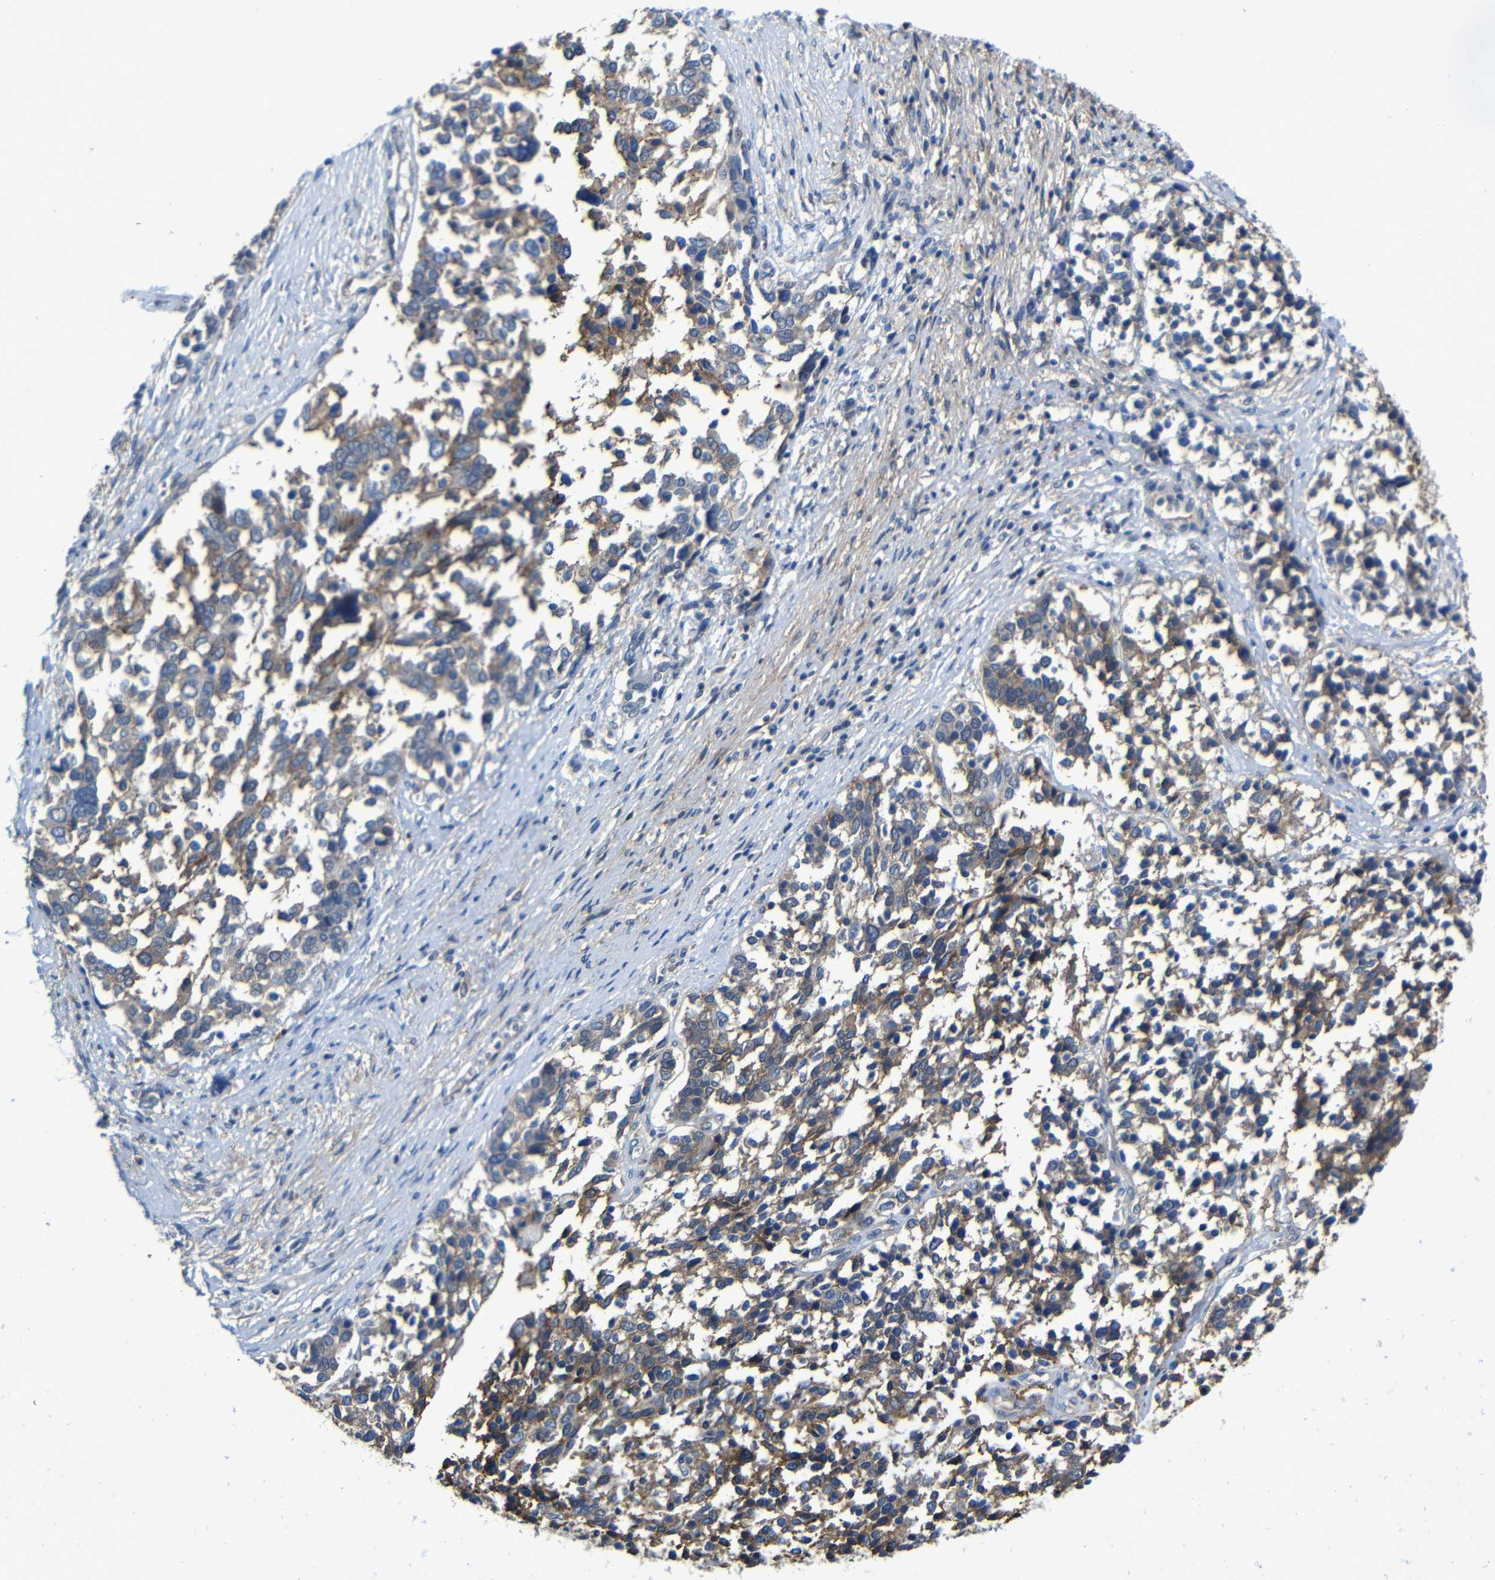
{"staining": {"intensity": "weak", "quantity": "25%-75%", "location": "cytoplasmic/membranous"}, "tissue": "ovarian cancer", "cell_type": "Tumor cells", "image_type": "cancer", "snomed": [{"axis": "morphology", "description": "Cystadenocarcinoma, serous, NOS"}, {"axis": "topography", "description": "Ovary"}], "caption": "This is a histology image of immunohistochemistry staining of serous cystadenocarcinoma (ovarian), which shows weak expression in the cytoplasmic/membranous of tumor cells.", "gene": "ZNF90", "patient": {"sex": "female", "age": 44}}